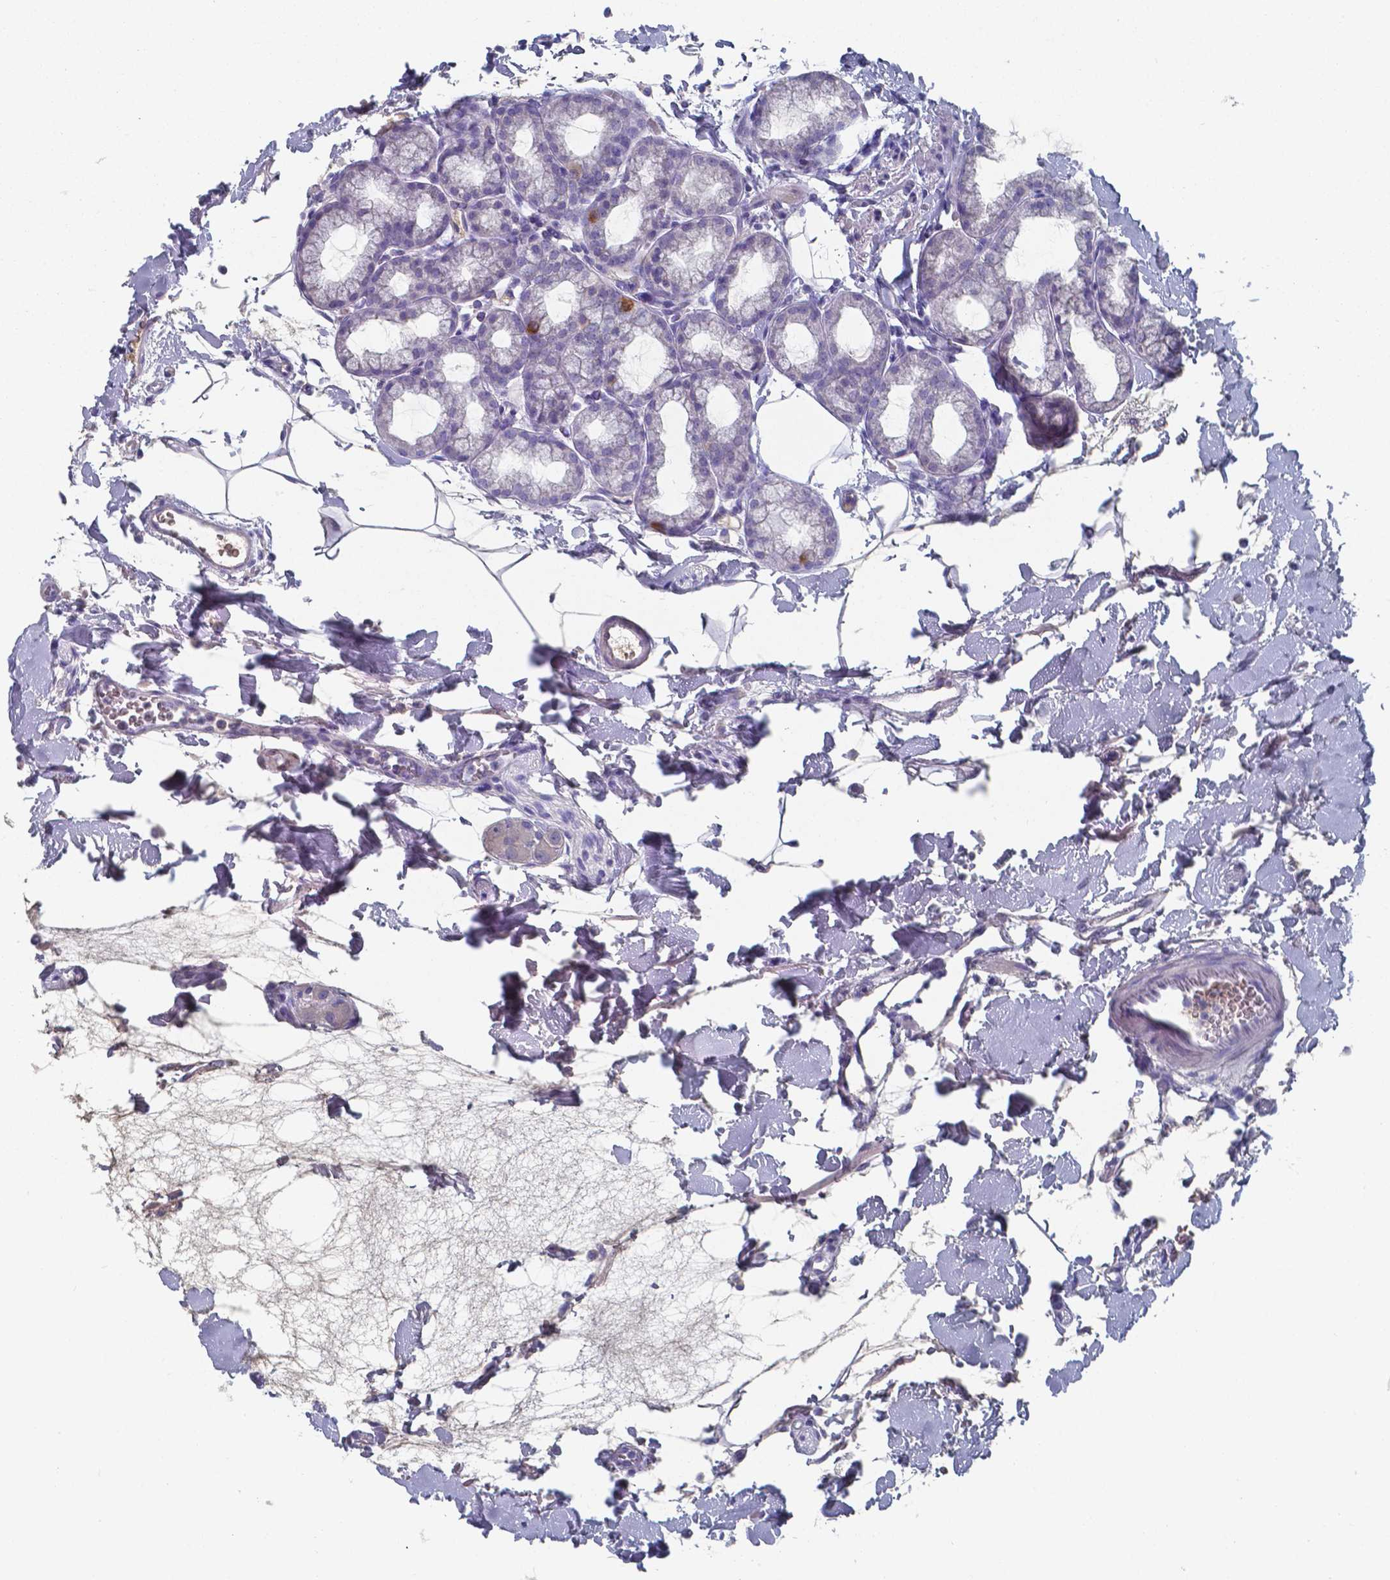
{"staining": {"intensity": "negative", "quantity": "none", "location": "none"}, "tissue": "duodenum", "cell_type": "Glandular cells", "image_type": "normal", "snomed": [{"axis": "morphology", "description": "Normal tissue, NOS"}, {"axis": "topography", "description": "Pancreas"}, {"axis": "topography", "description": "Duodenum"}], "caption": "DAB immunohistochemical staining of normal duodenum shows no significant staining in glandular cells.", "gene": "BTBD17", "patient": {"sex": "male", "age": 59}}